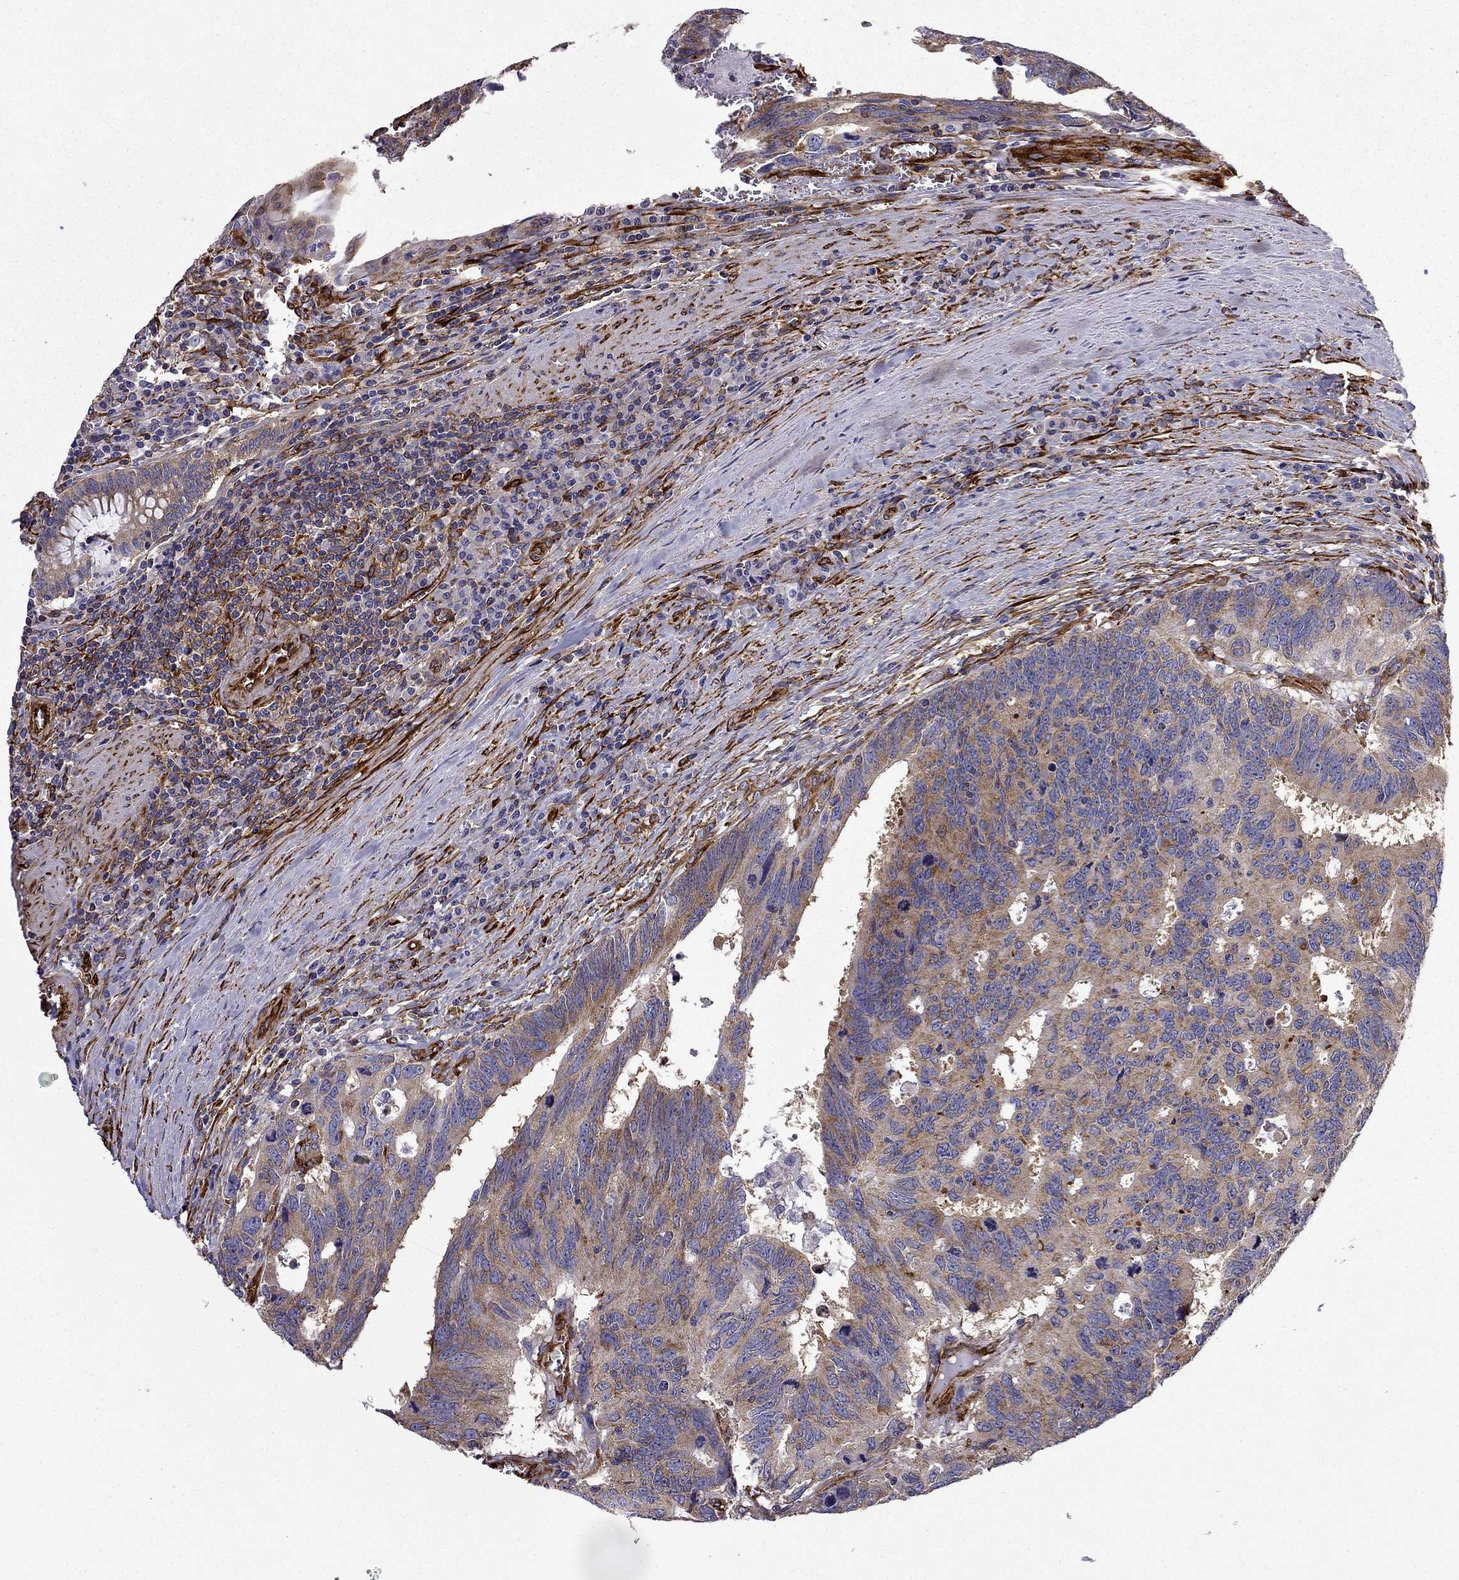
{"staining": {"intensity": "moderate", "quantity": ">75%", "location": "cytoplasmic/membranous"}, "tissue": "colorectal cancer", "cell_type": "Tumor cells", "image_type": "cancer", "snomed": [{"axis": "morphology", "description": "Adenocarcinoma, NOS"}, {"axis": "topography", "description": "Colon"}], "caption": "Immunohistochemical staining of human colorectal cancer (adenocarcinoma) shows moderate cytoplasmic/membranous protein staining in approximately >75% of tumor cells.", "gene": "MAP4", "patient": {"sex": "female", "age": 77}}